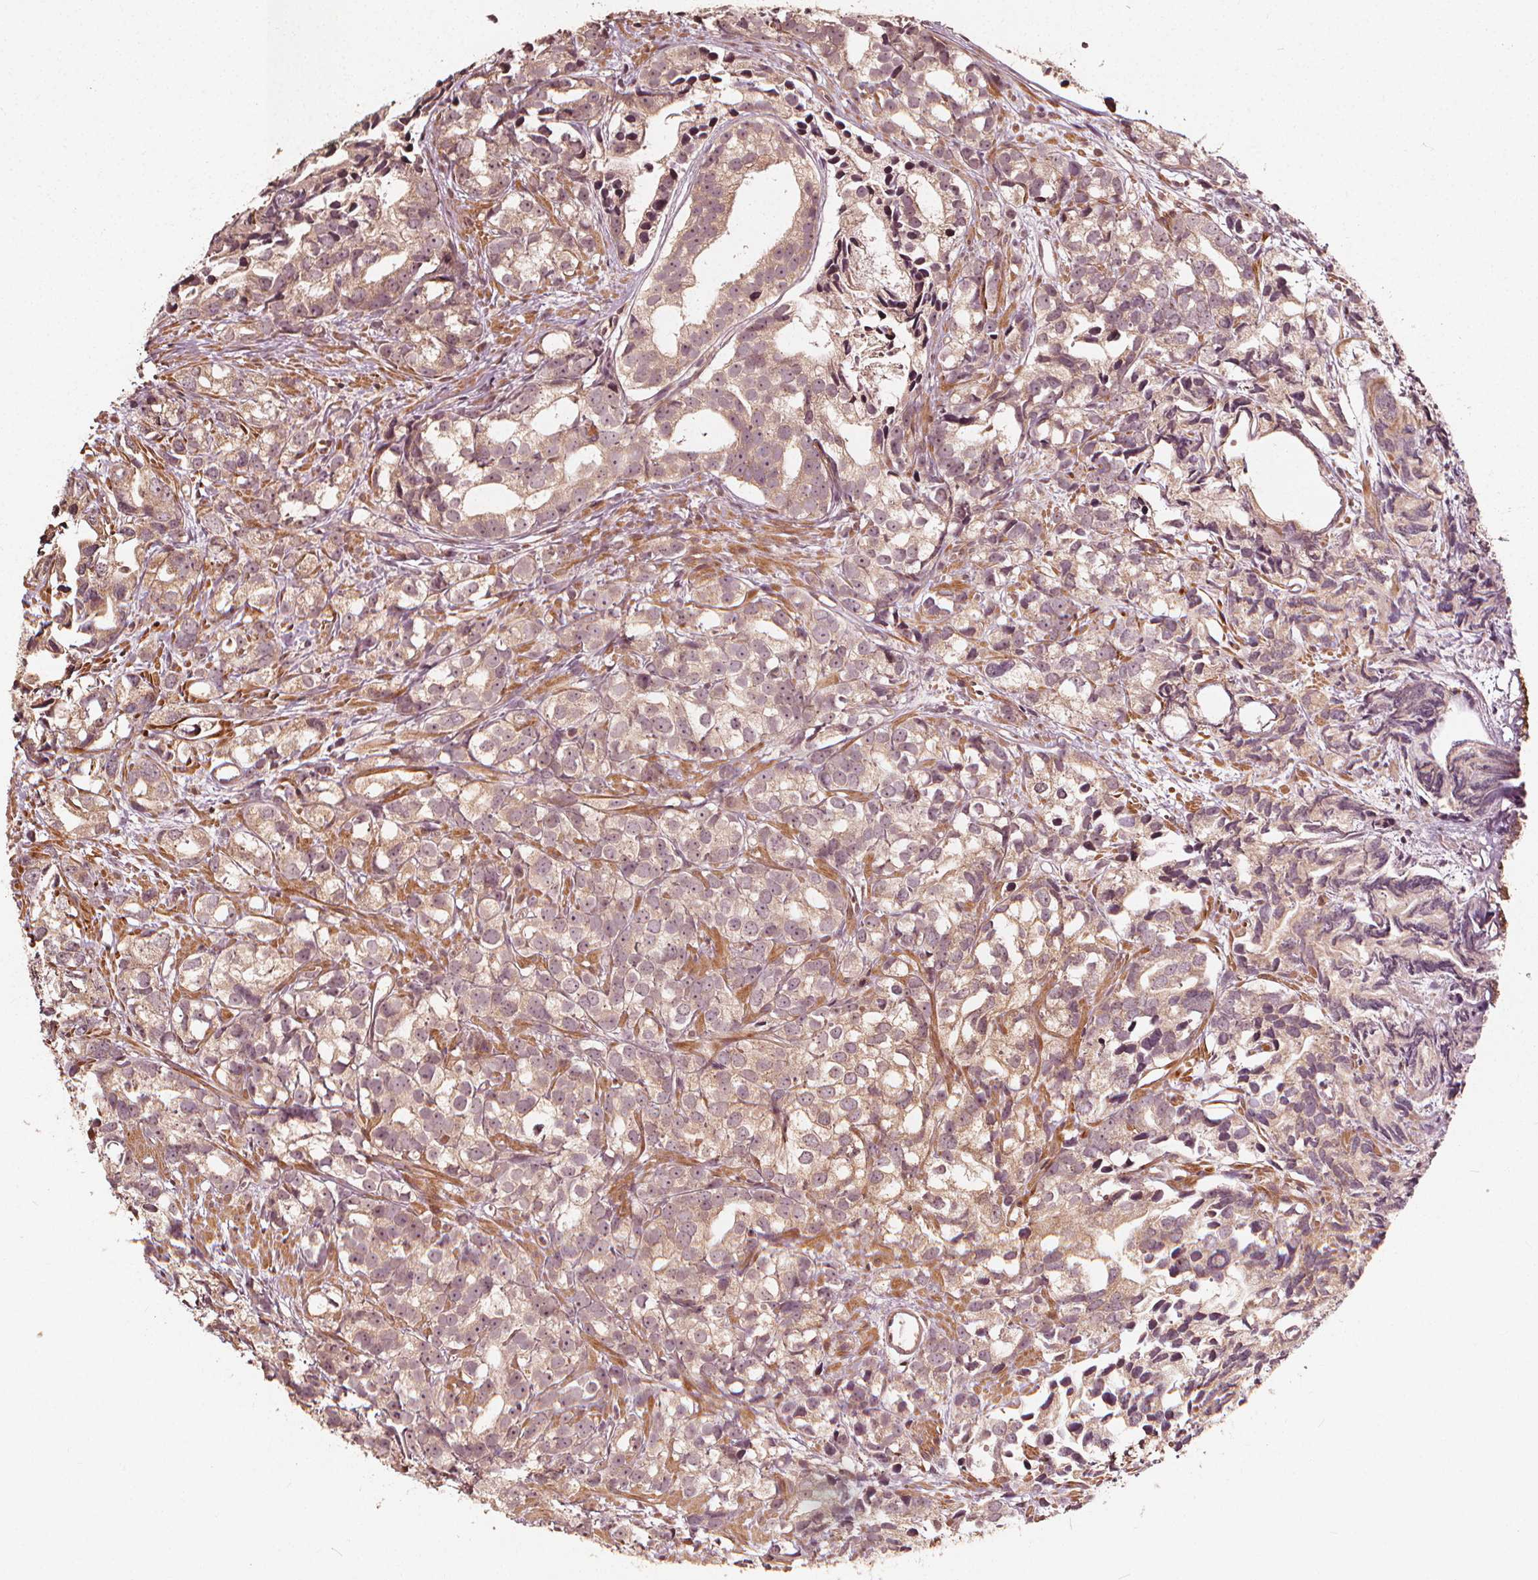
{"staining": {"intensity": "weak", "quantity": ">75%", "location": "cytoplasmic/membranous"}, "tissue": "prostate cancer", "cell_type": "Tumor cells", "image_type": "cancer", "snomed": [{"axis": "morphology", "description": "Adenocarcinoma, High grade"}, {"axis": "topography", "description": "Prostate"}], "caption": "Human prostate adenocarcinoma (high-grade) stained with a brown dye exhibits weak cytoplasmic/membranous positive expression in about >75% of tumor cells.", "gene": "NPC1", "patient": {"sex": "male", "age": 79}}